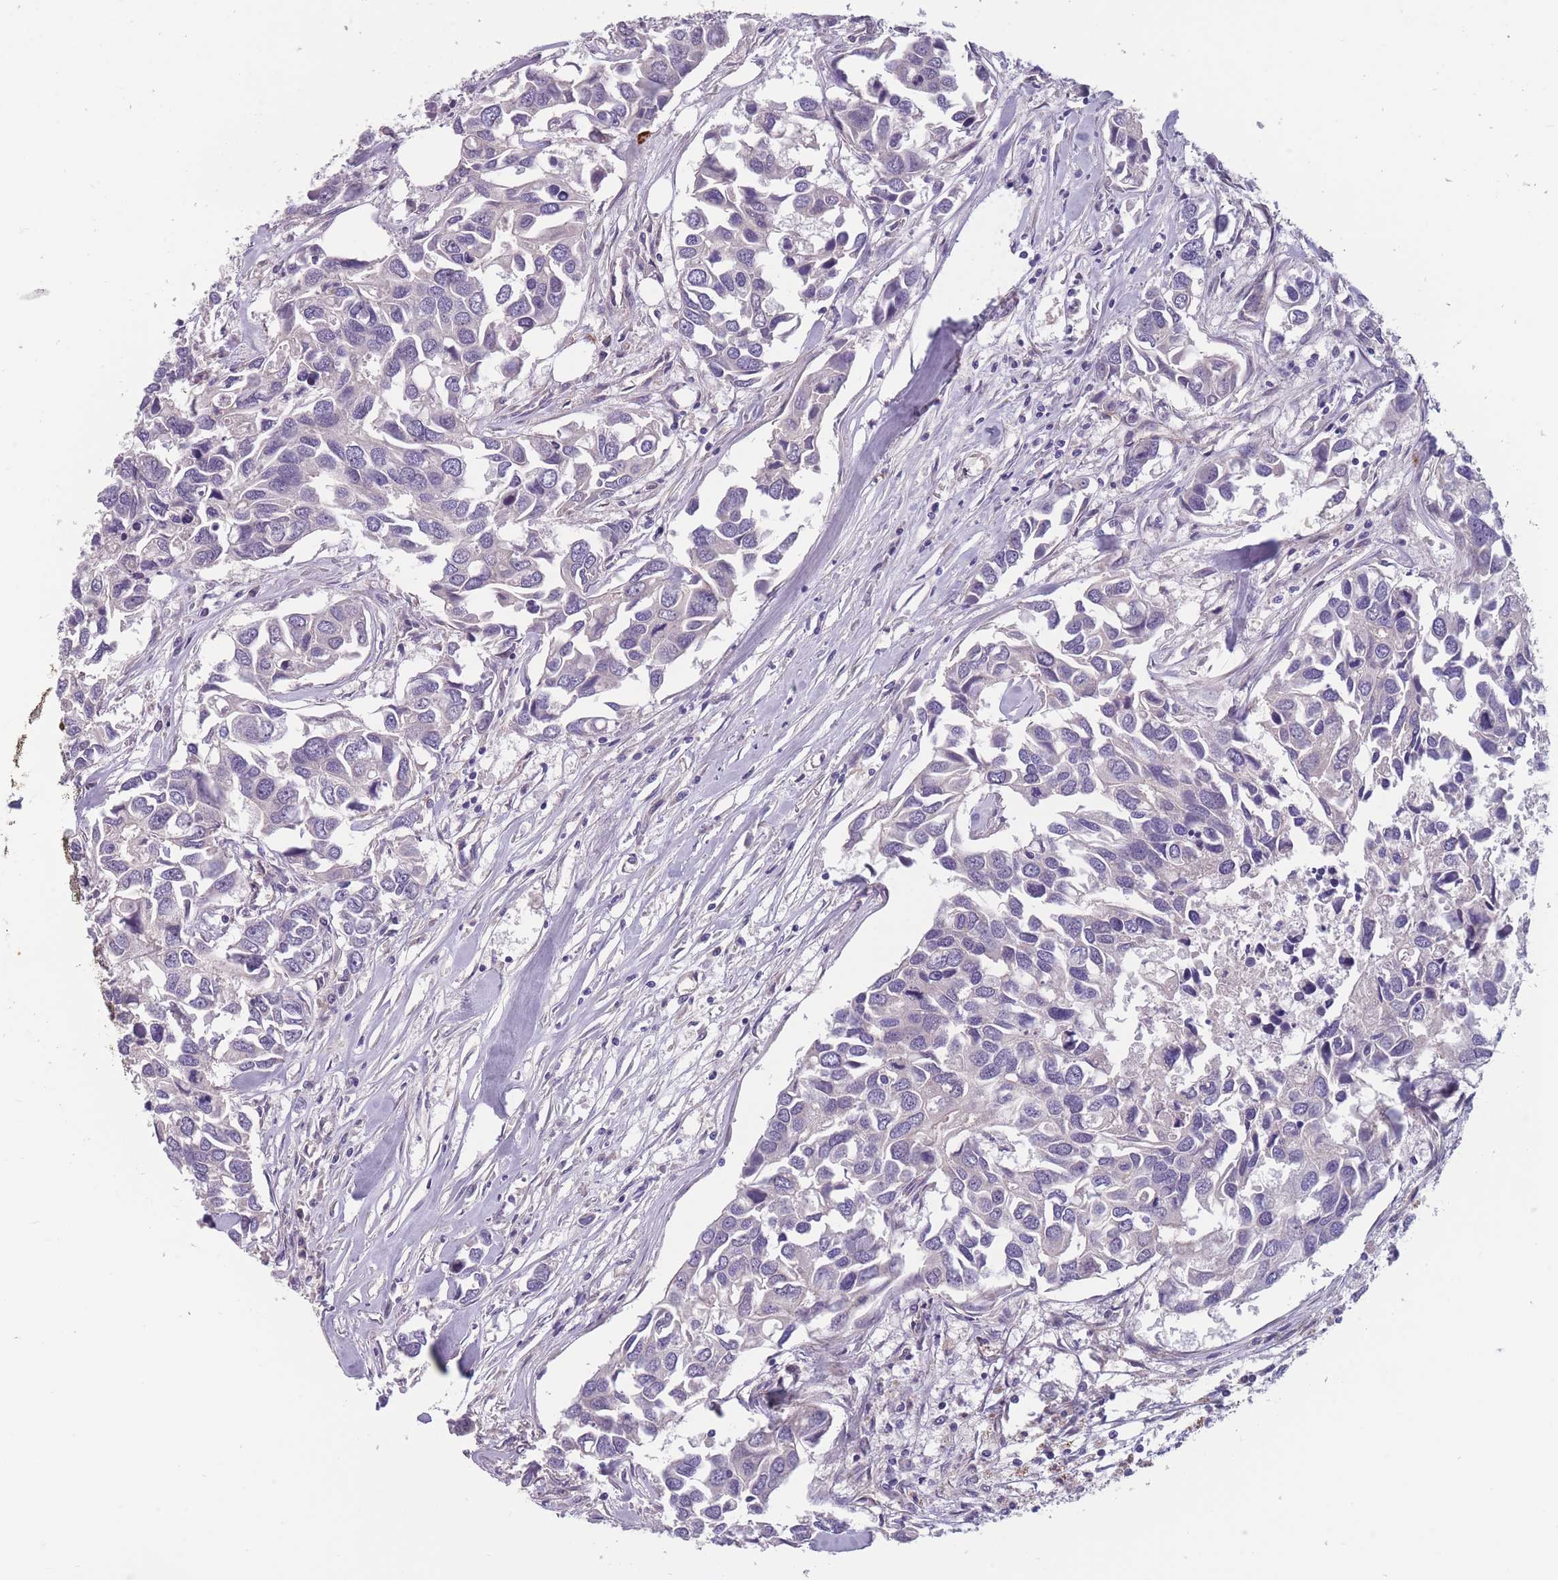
{"staining": {"intensity": "negative", "quantity": "none", "location": "none"}, "tissue": "breast cancer", "cell_type": "Tumor cells", "image_type": "cancer", "snomed": [{"axis": "morphology", "description": "Duct carcinoma"}, {"axis": "topography", "description": "Breast"}], "caption": "High power microscopy micrograph of an IHC histopathology image of infiltrating ductal carcinoma (breast), revealing no significant positivity in tumor cells.", "gene": "FAM83F", "patient": {"sex": "female", "age": 83}}